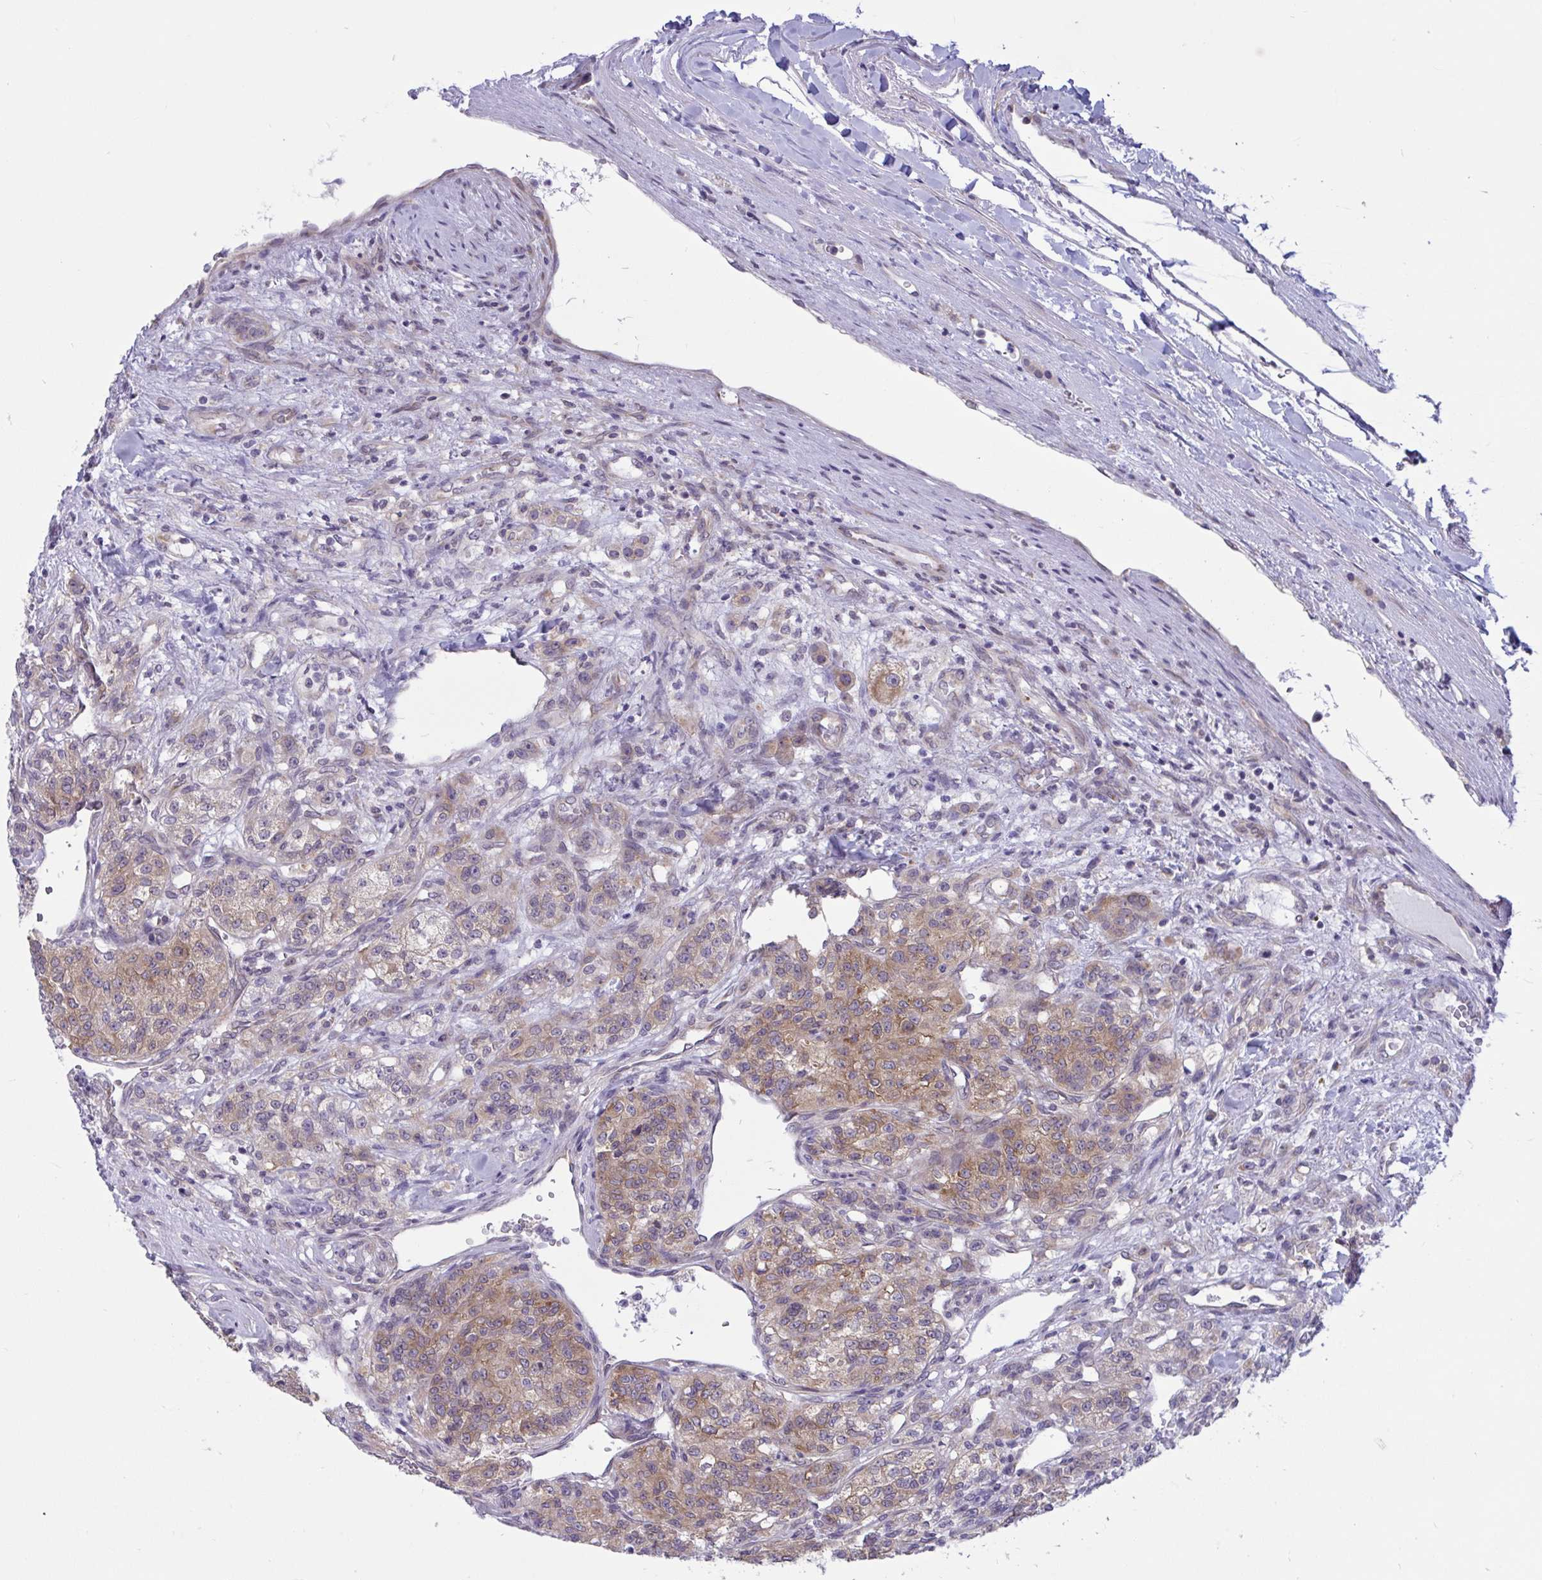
{"staining": {"intensity": "moderate", "quantity": ">75%", "location": "cytoplasmic/membranous"}, "tissue": "renal cancer", "cell_type": "Tumor cells", "image_type": "cancer", "snomed": [{"axis": "morphology", "description": "Adenocarcinoma, NOS"}, {"axis": "topography", "description": "Kidney"}], "caption": "Adenocarcinoma (renal) stained with a brown dye displays moderate cytoplasmic/membranous positive expression in approximately >75% of tumor cells.", "gene": "CAMLG", "patient": {"sex": "female", "age": 63}}